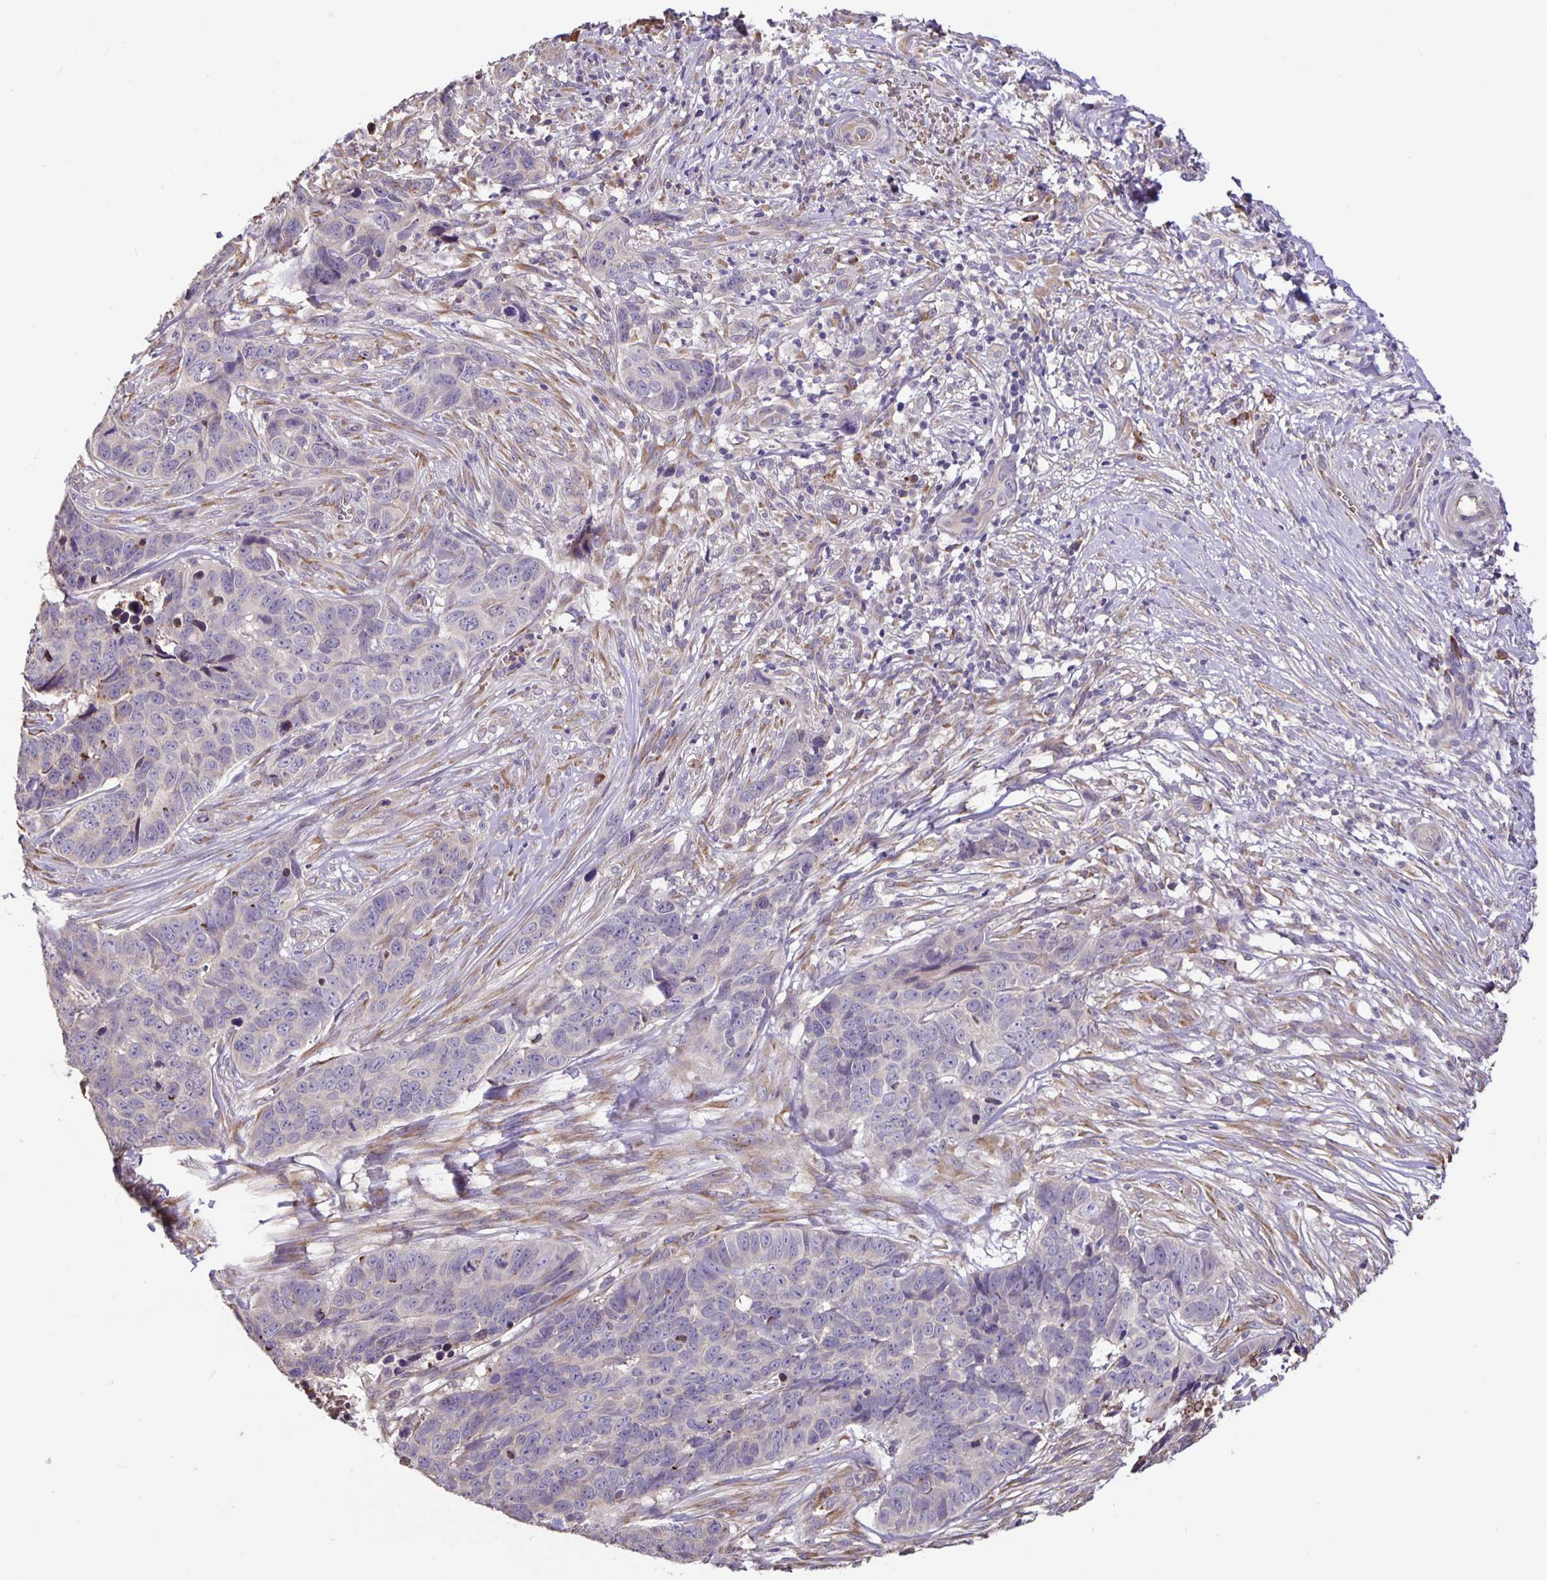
{"staining": {"intensity": "negative", "quantity": "none", "location": "none"}, "tissue": "skin cancer", "cell_type": "Tumor cells", "image_type": "cancer", "snomed": [{"axis": "morphology", "description": "Basal cell carcinoma"}, {"axis": "topography", "description": "Skin"}], "caption": "Immunohistochemical staining of skin basal cell carcinoma shows no significant positivity in tumor cells.", "gene": "TMEM71", "patient": {"sex": "female", "age": 82}}